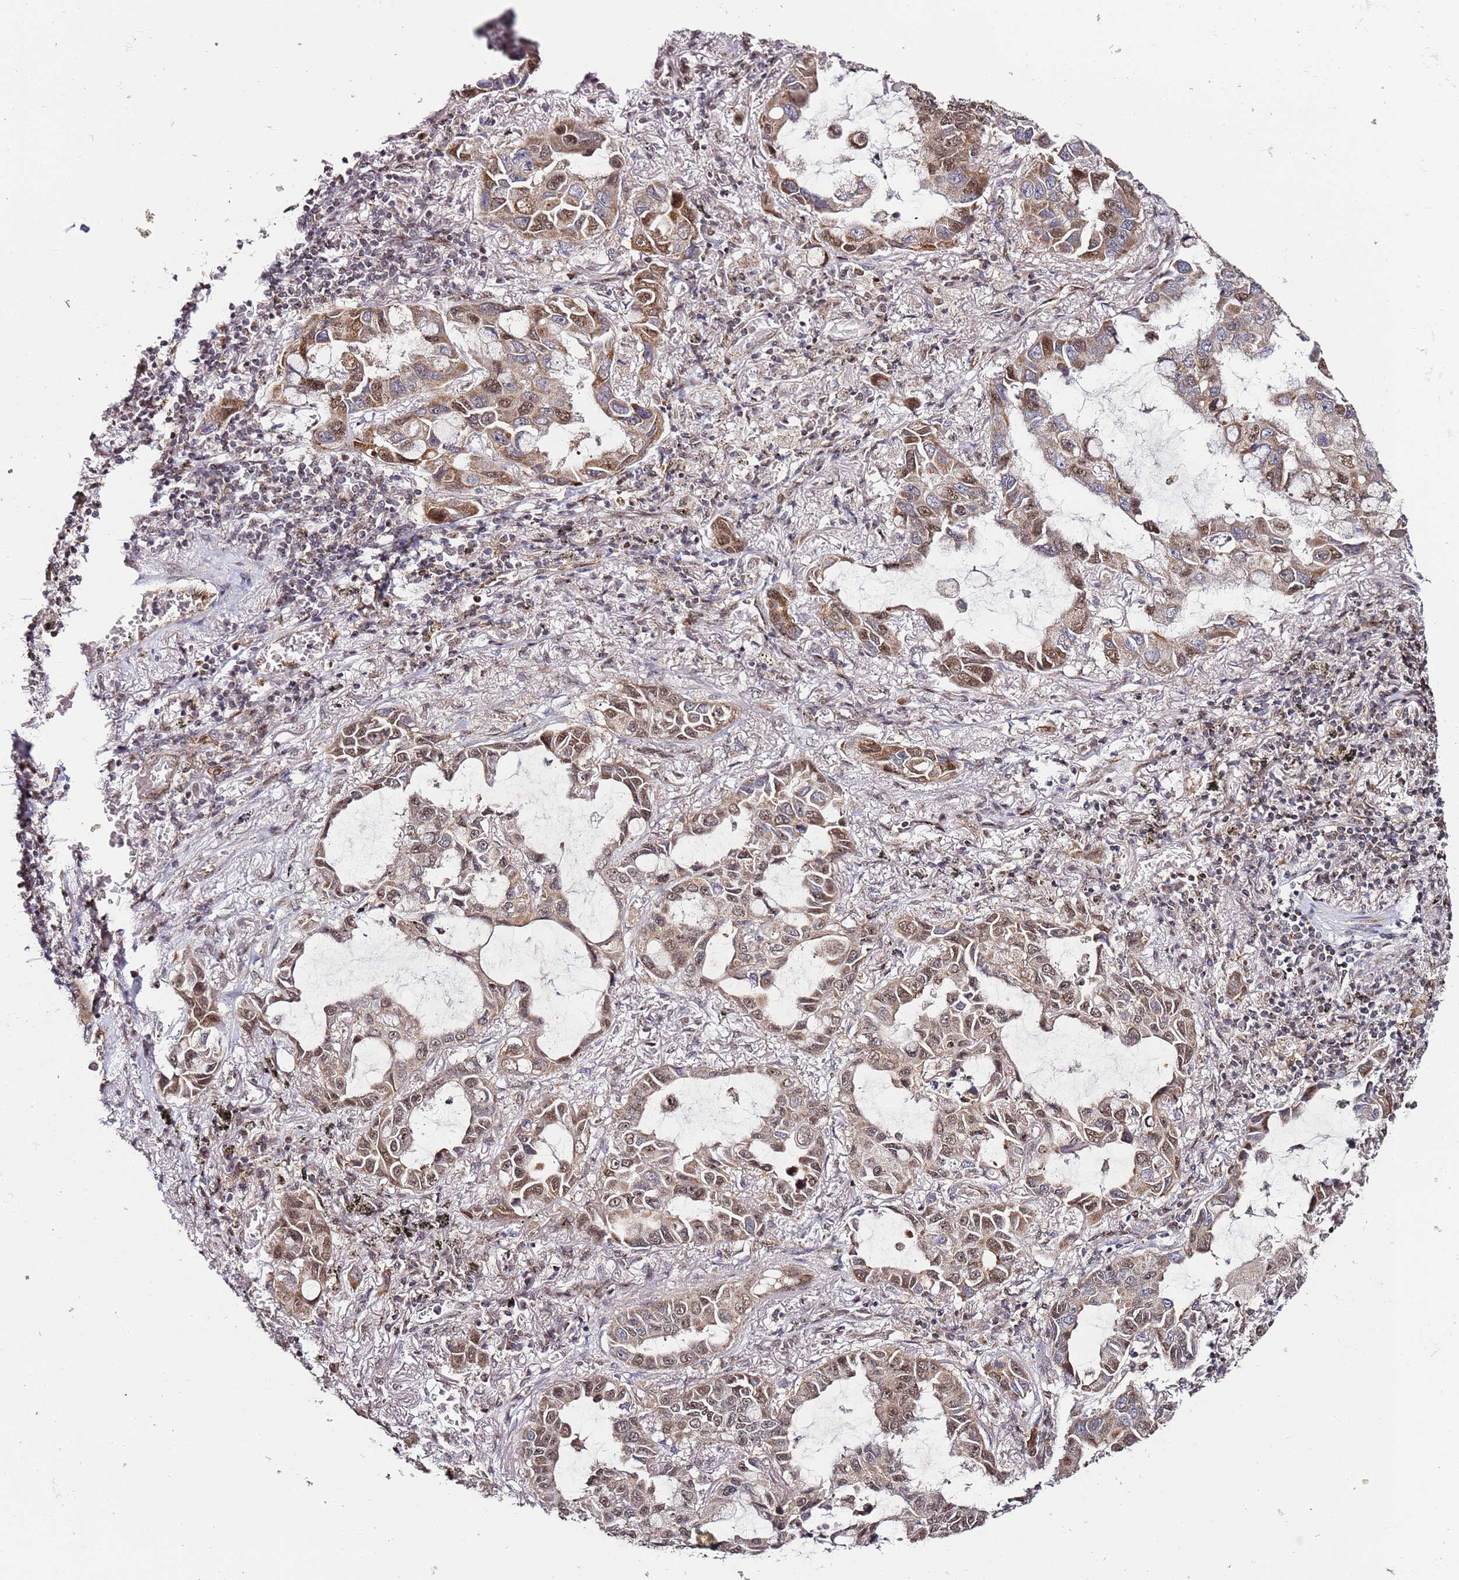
{"staining": {"intensity": "moderate", "quantity": ">75%", "location": "cytoplasmic/membranous,nuclear"}, "tissue": "lung cancer", "cell_type": "Tumor cells", "image_type": "cancer", "snomed": [{"axis": "morphology", "description": "Adenocarcinoma, NOS"}, {"axis": "topography", "description": "Lung"}], "caption": "This image shows IHC staining of human lung adenocarcinoma, with medium moderate cytoplasmic/membranous and nuclear positivity in approximately >75% of tumor cells.", "gene": "TP53AIP1", "patient": {"sex": "male", "age": 64}}